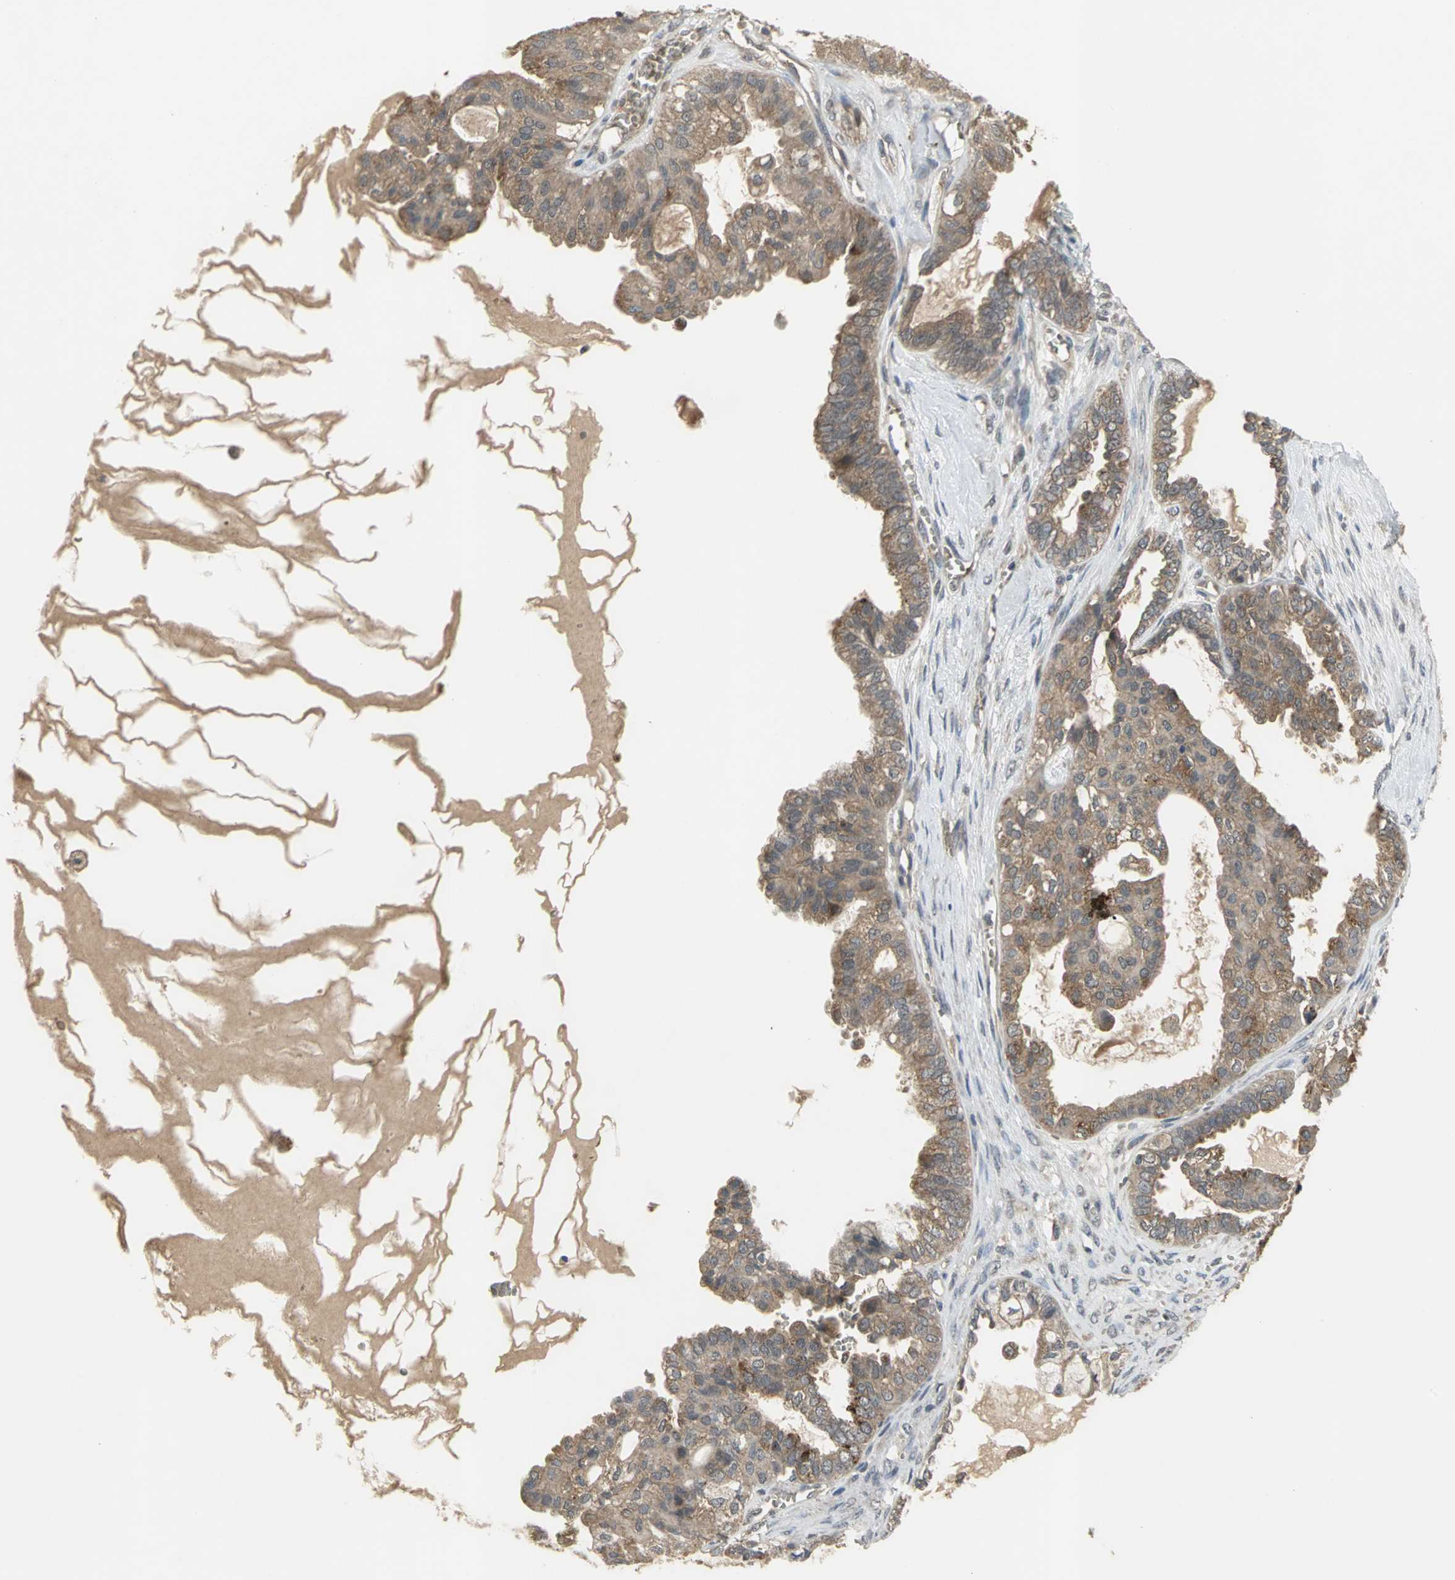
{"staining": {"intensity": "moderate", "quantity": ">75%", "location": "cytoplasmic/membranous"}, "tissue": "ovarian cancer", "cell_type": "Tumor cells", "image_type": "cancer", "snomed": [{"axis": "morphology", "description": "Carcinoma, NOS"}, {"axis": "morphology", "description": "Carcinoma, endometroid"}, {"axis": "topography", "description": "Ovary"}], "caption": "Brown immunohistochemical staining in human endometroid carcinoma (ovarian) shows moderate cytoplasmic/membranous expression in about >75% of tumor cells.", "gene": "KEAP1", "patient": {"sex": "female", "age": 50}}